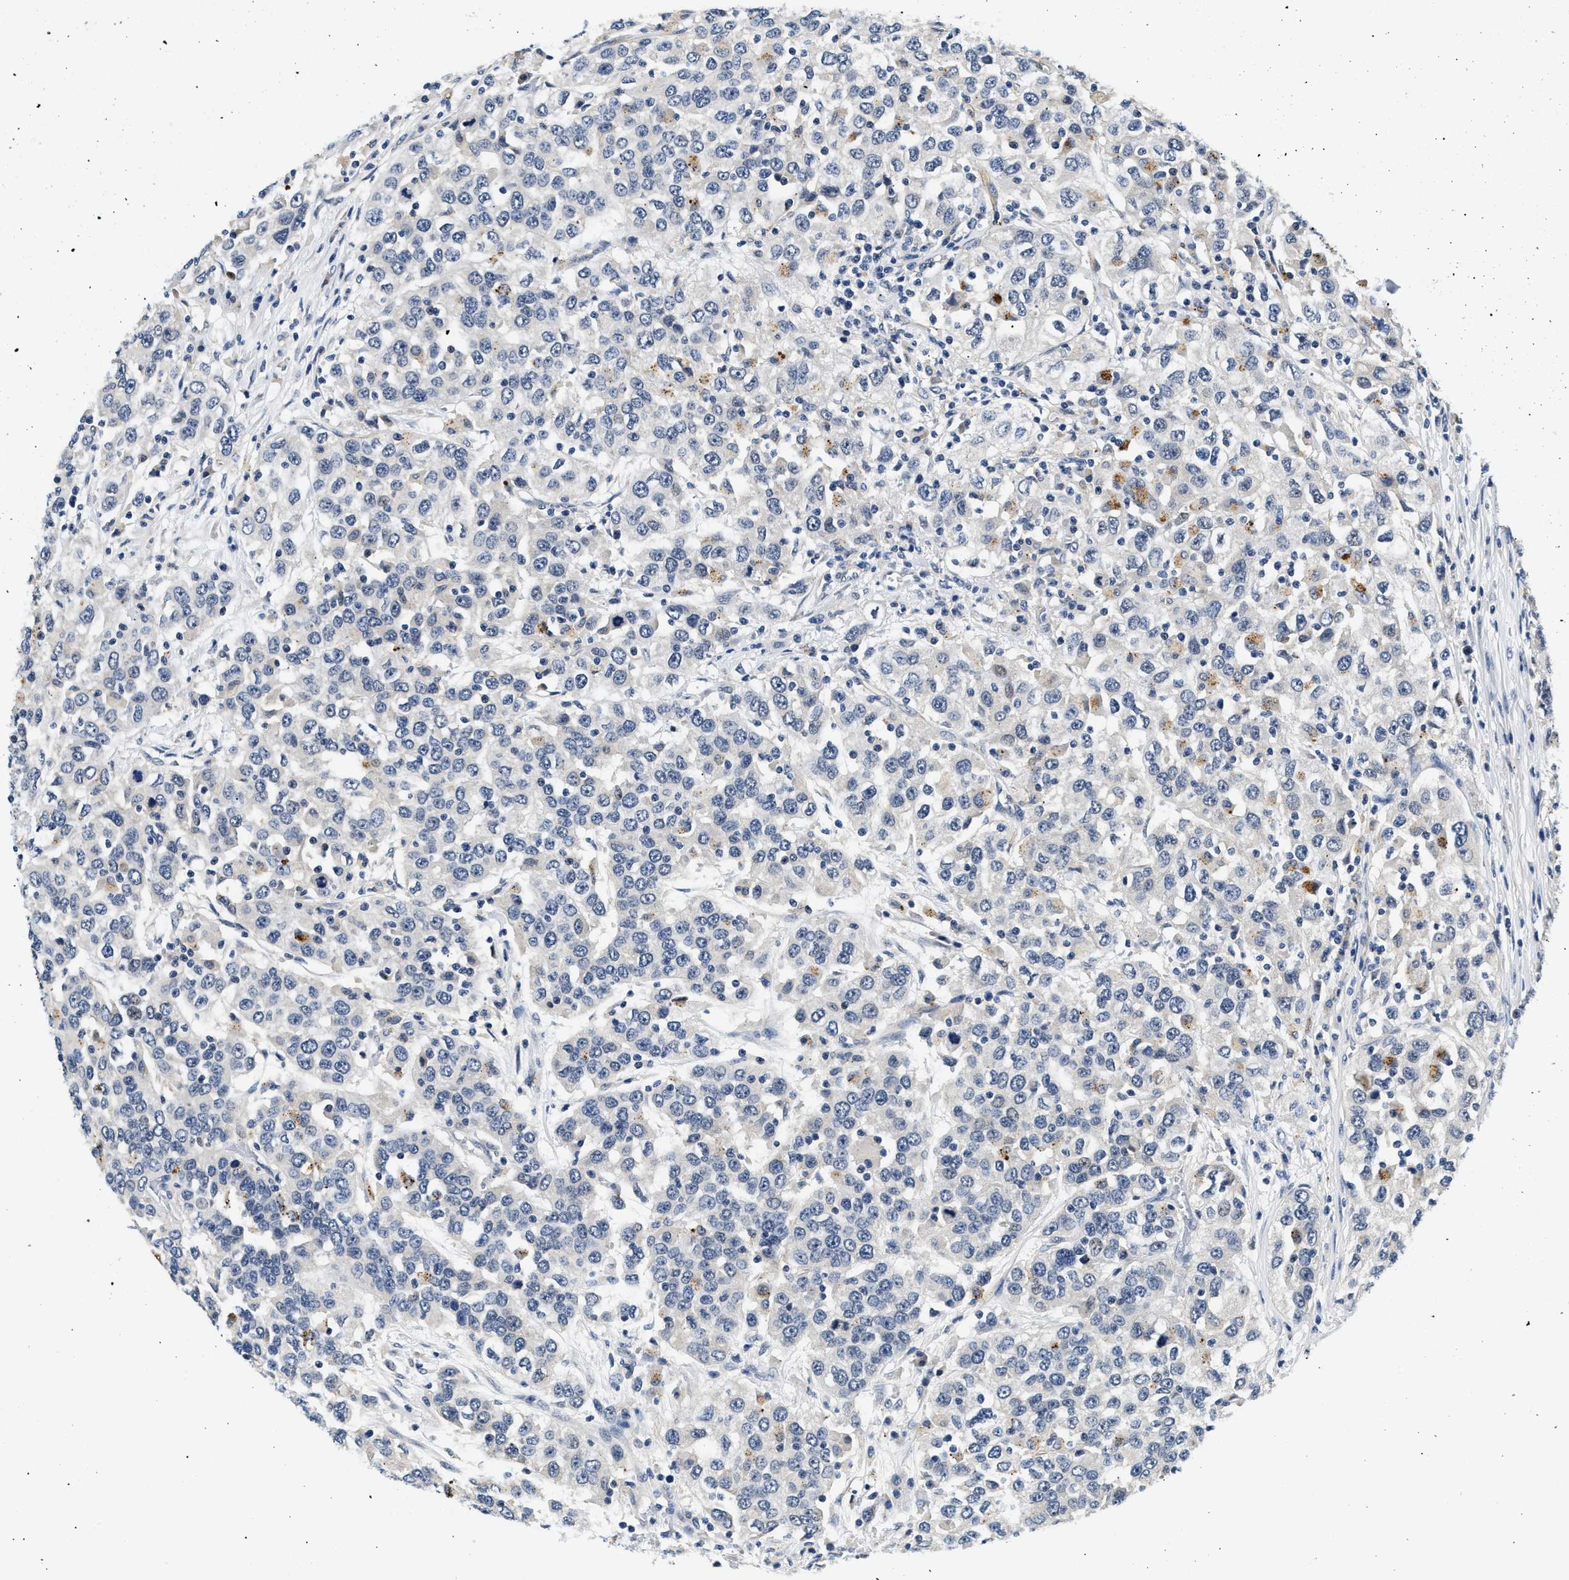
{"staining": {"intensity": "negative", "quantity": "none", "location": "none"}, "tissue": "urothelial cancer", "cell_type": "Tumor cells", "image_type": "cancer", "snomed": [{"axis": "morphology", "description": "Urothelial carcinoma, High grade"}, {"axis": "topography", "description": "Urinary bladder"}], "caption": "IHC histopathology image of neoplastic tissue: high-grade urothelial carcinoma stained with DAB (3,3'-diaminobenzidine) demonstrates no significant protein positivity in tumor cells.", "gene": "MED22", "patient": {"sex": "female", "age": 80}}